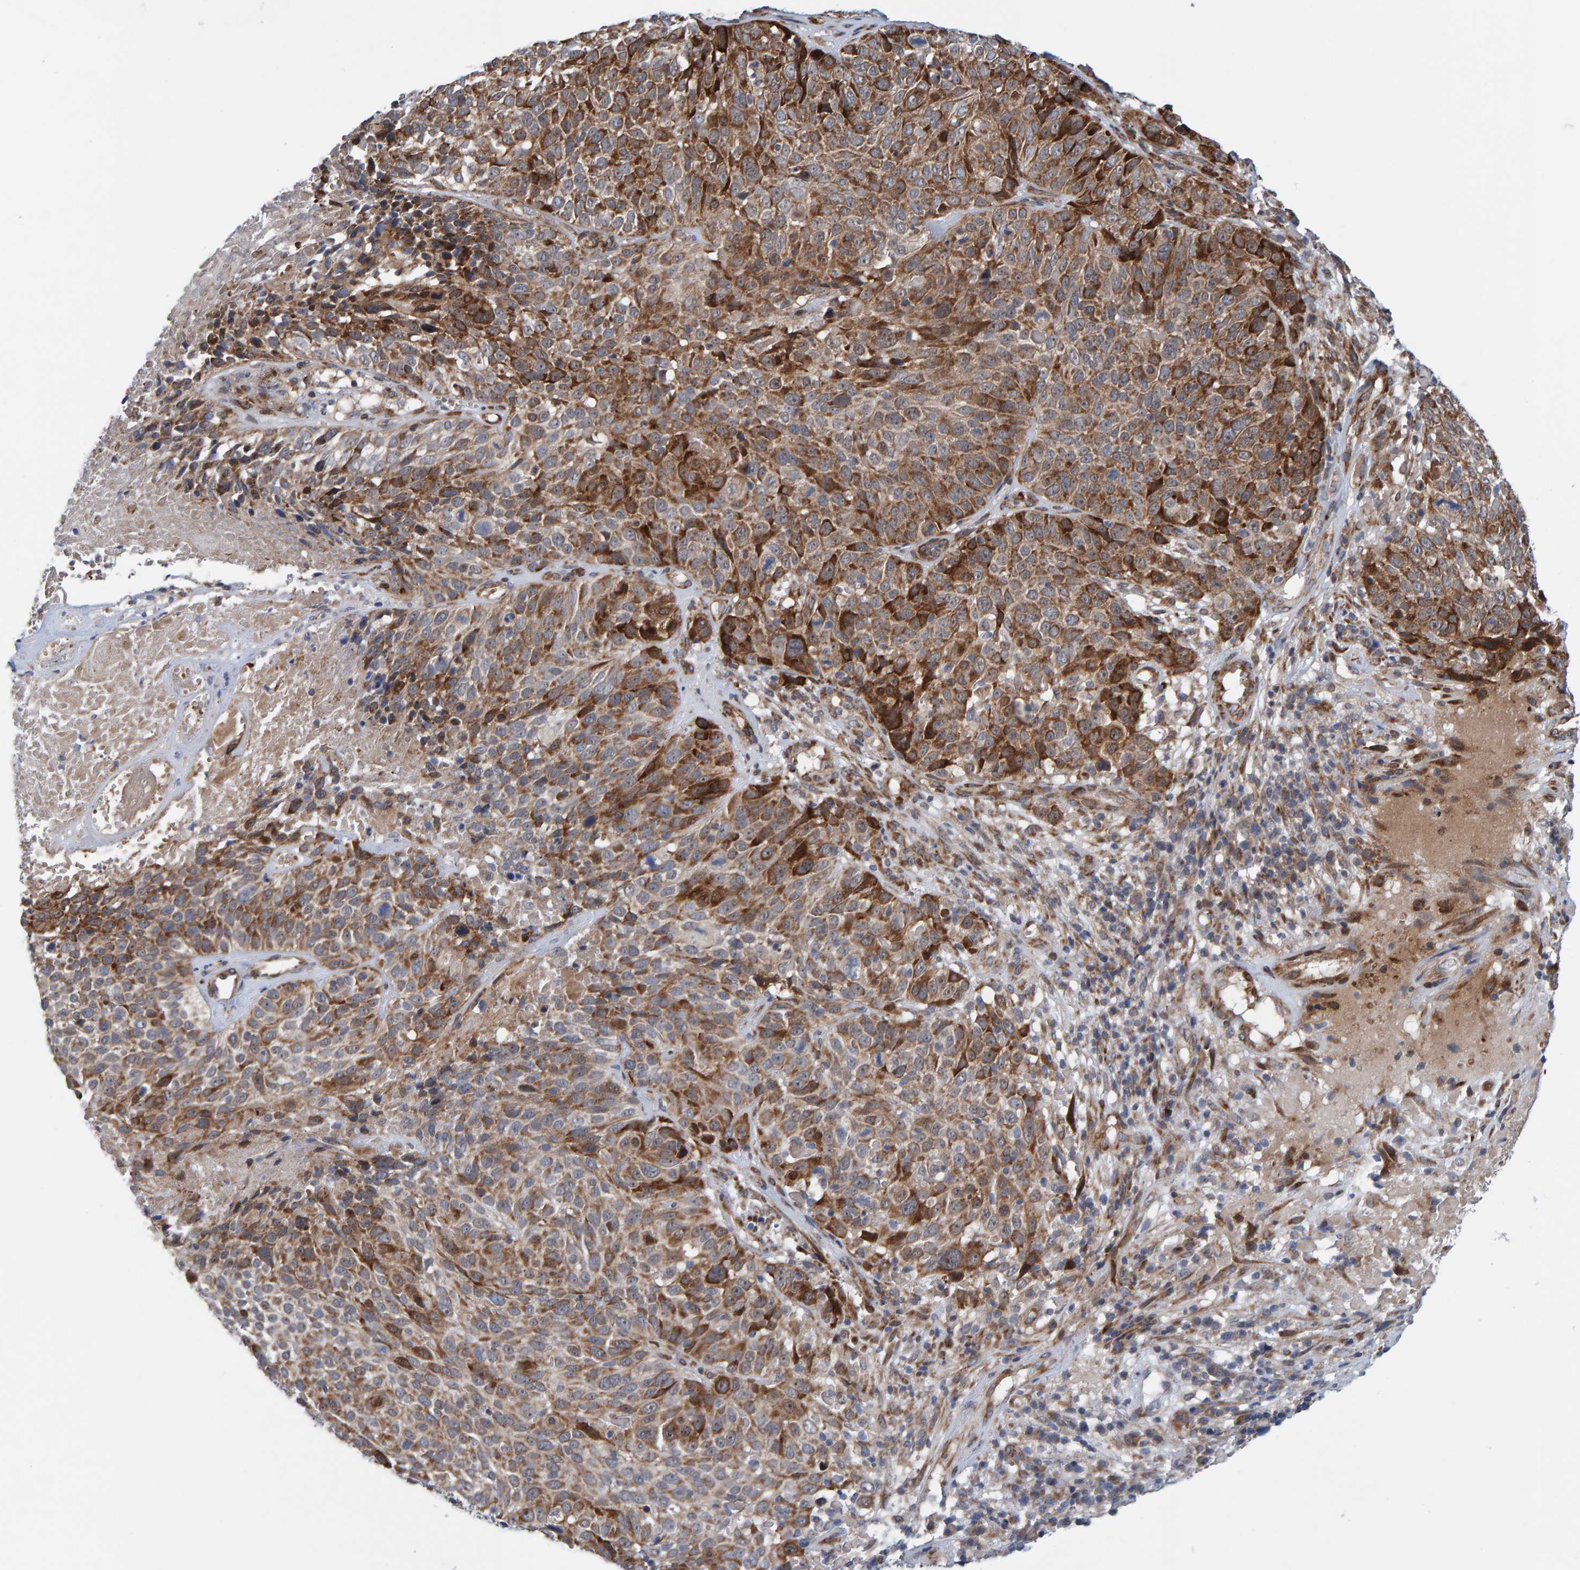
{"staining": {"intensity": "moderate", "quantity": ">75%", "location": "cytoplasmic/membranous,nuclear"}, "tissue": "cervical cancer", "cell_type": "Tumor cells", "image_type": "cancer", "snomed": [{"axis": "morphology", "description": "Squamous cell carcinoma, NOS"}, {"axis": "topography", "description": "Cervix"}], "caption": "Immunohistochemical staining of squamous cell carcinoma (cervical) demonstrates medium levels of moderate cytoplasmic/membranous and nuclear staining in about >75% of tumor cells.", "gene": "MFSD6L", "patient": {"sex": "female", "age": 74}}